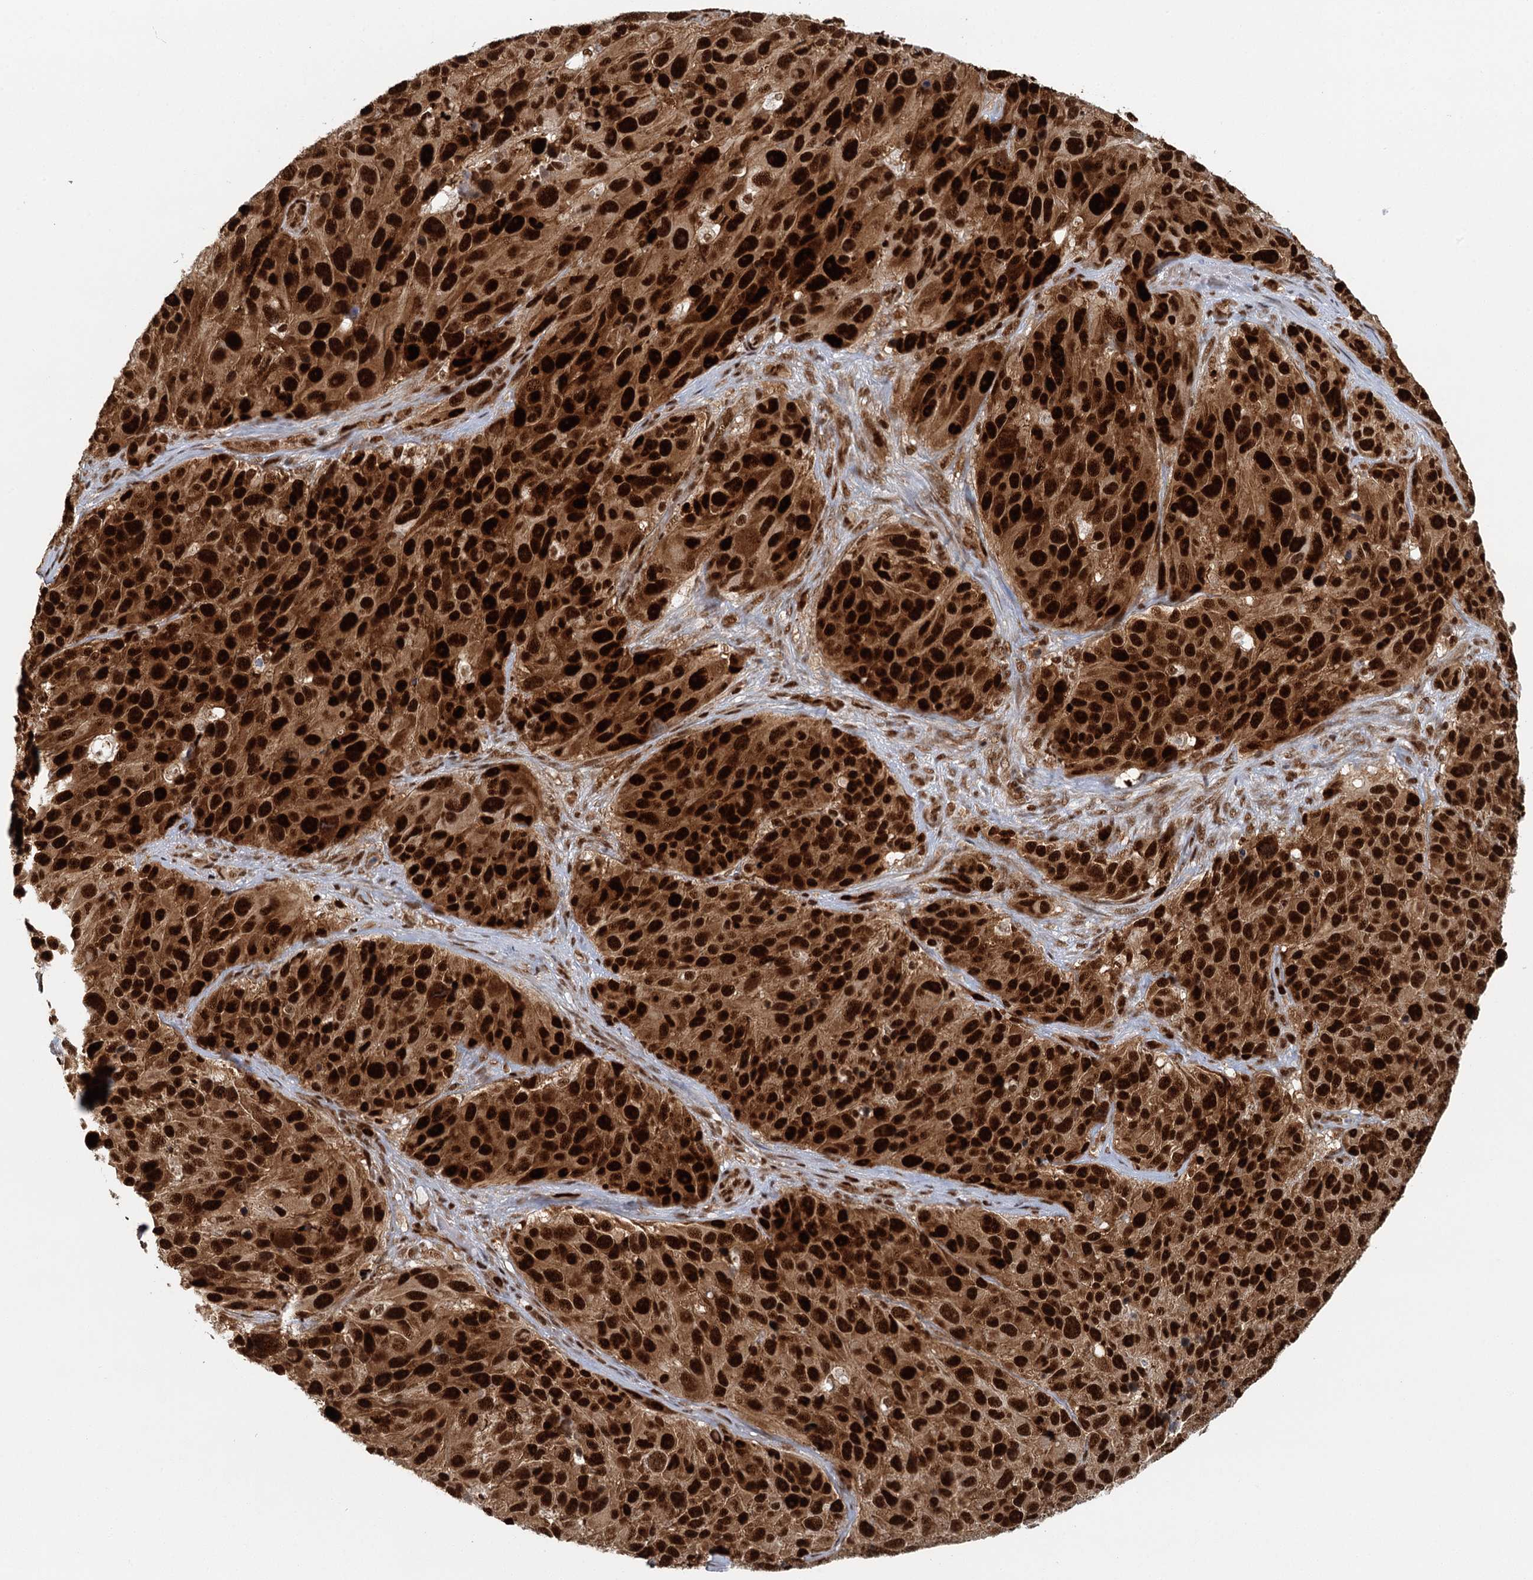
{"staining": {"intensity": "strong", "quantity": ">75%", "location": "cytoplasmic/membranous,nuclear"}, "tissue": "melanoma", "cell_type": "Tumor cells", "image_type": "cancer", "snomed": [{"axis": "morphology", "description": "Malignant melanoma, NOS"}, {"axis": "topography", "description": "Skin"}], "caption": "Tumor cells demonstrate high levels of strong cytoplasmic/membranous and nuclear expression in approximately >75% of cells in malignant melanoma. (Brightfield microscopy of DAB IHC at high magnification).", "gene": "GPATCH11", "patient": {"sex": "male", "age": 84}}